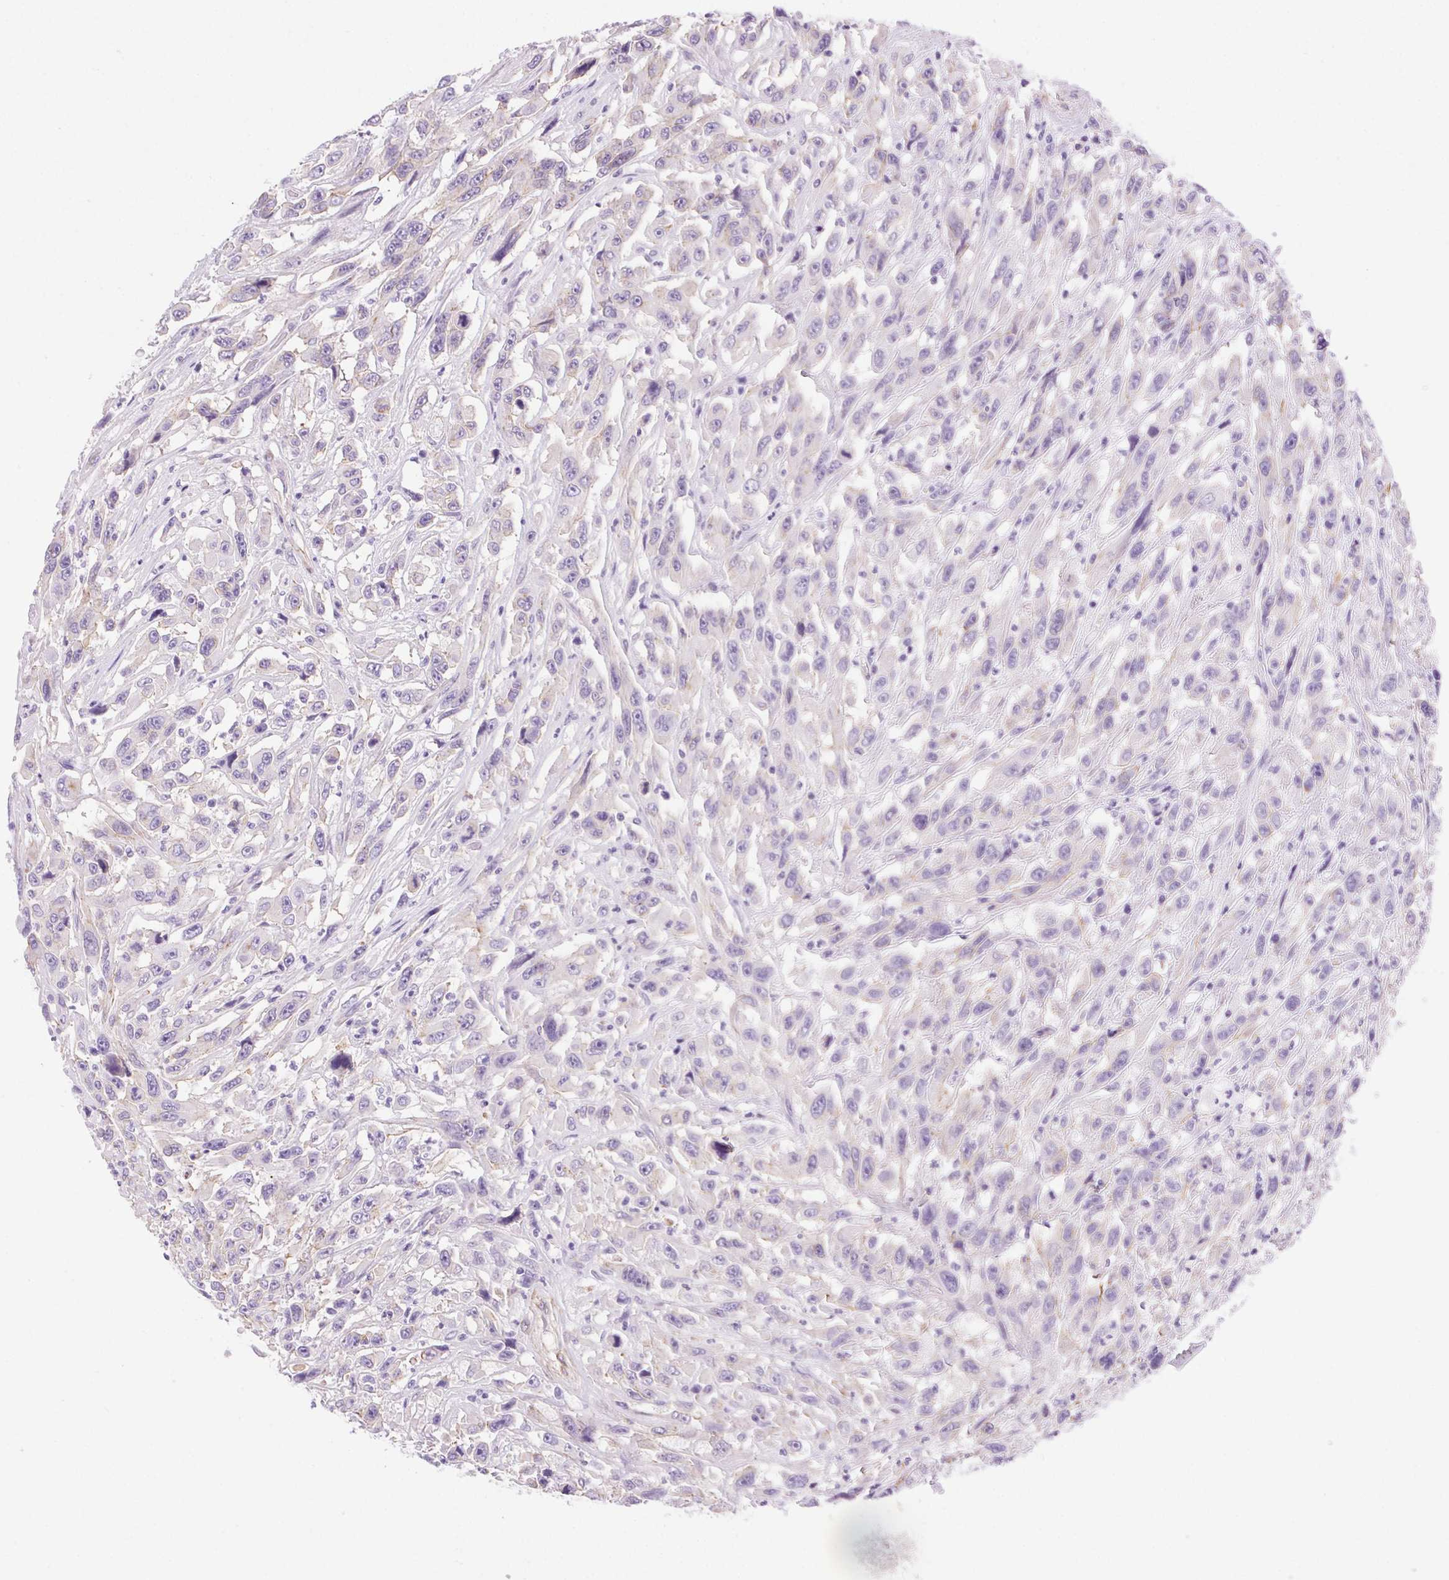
{"staining": {"intensity": "weak", "quantity": "<25%", "location": "cytoplasmic/membranous"}, "tissue": "urothelial cancer", "cell_type": "Tumor cells", "image_type": "cancer", "snomed": [{"axis": "morphology", "description": "Urothelial carcinoma, High grade"}, {"axis": "topography", "description": "Urinary bladder"}], "caption": "A high-resolution micrograph shows immunohistochemistry (IHC) staining of high-grade urothelial carcinoma, which shows no significant staining in tumor cells. Nuclei are stained in blue.", "gene": "SHCBP1L", "patient": {"sex": "male", "age": 53}}